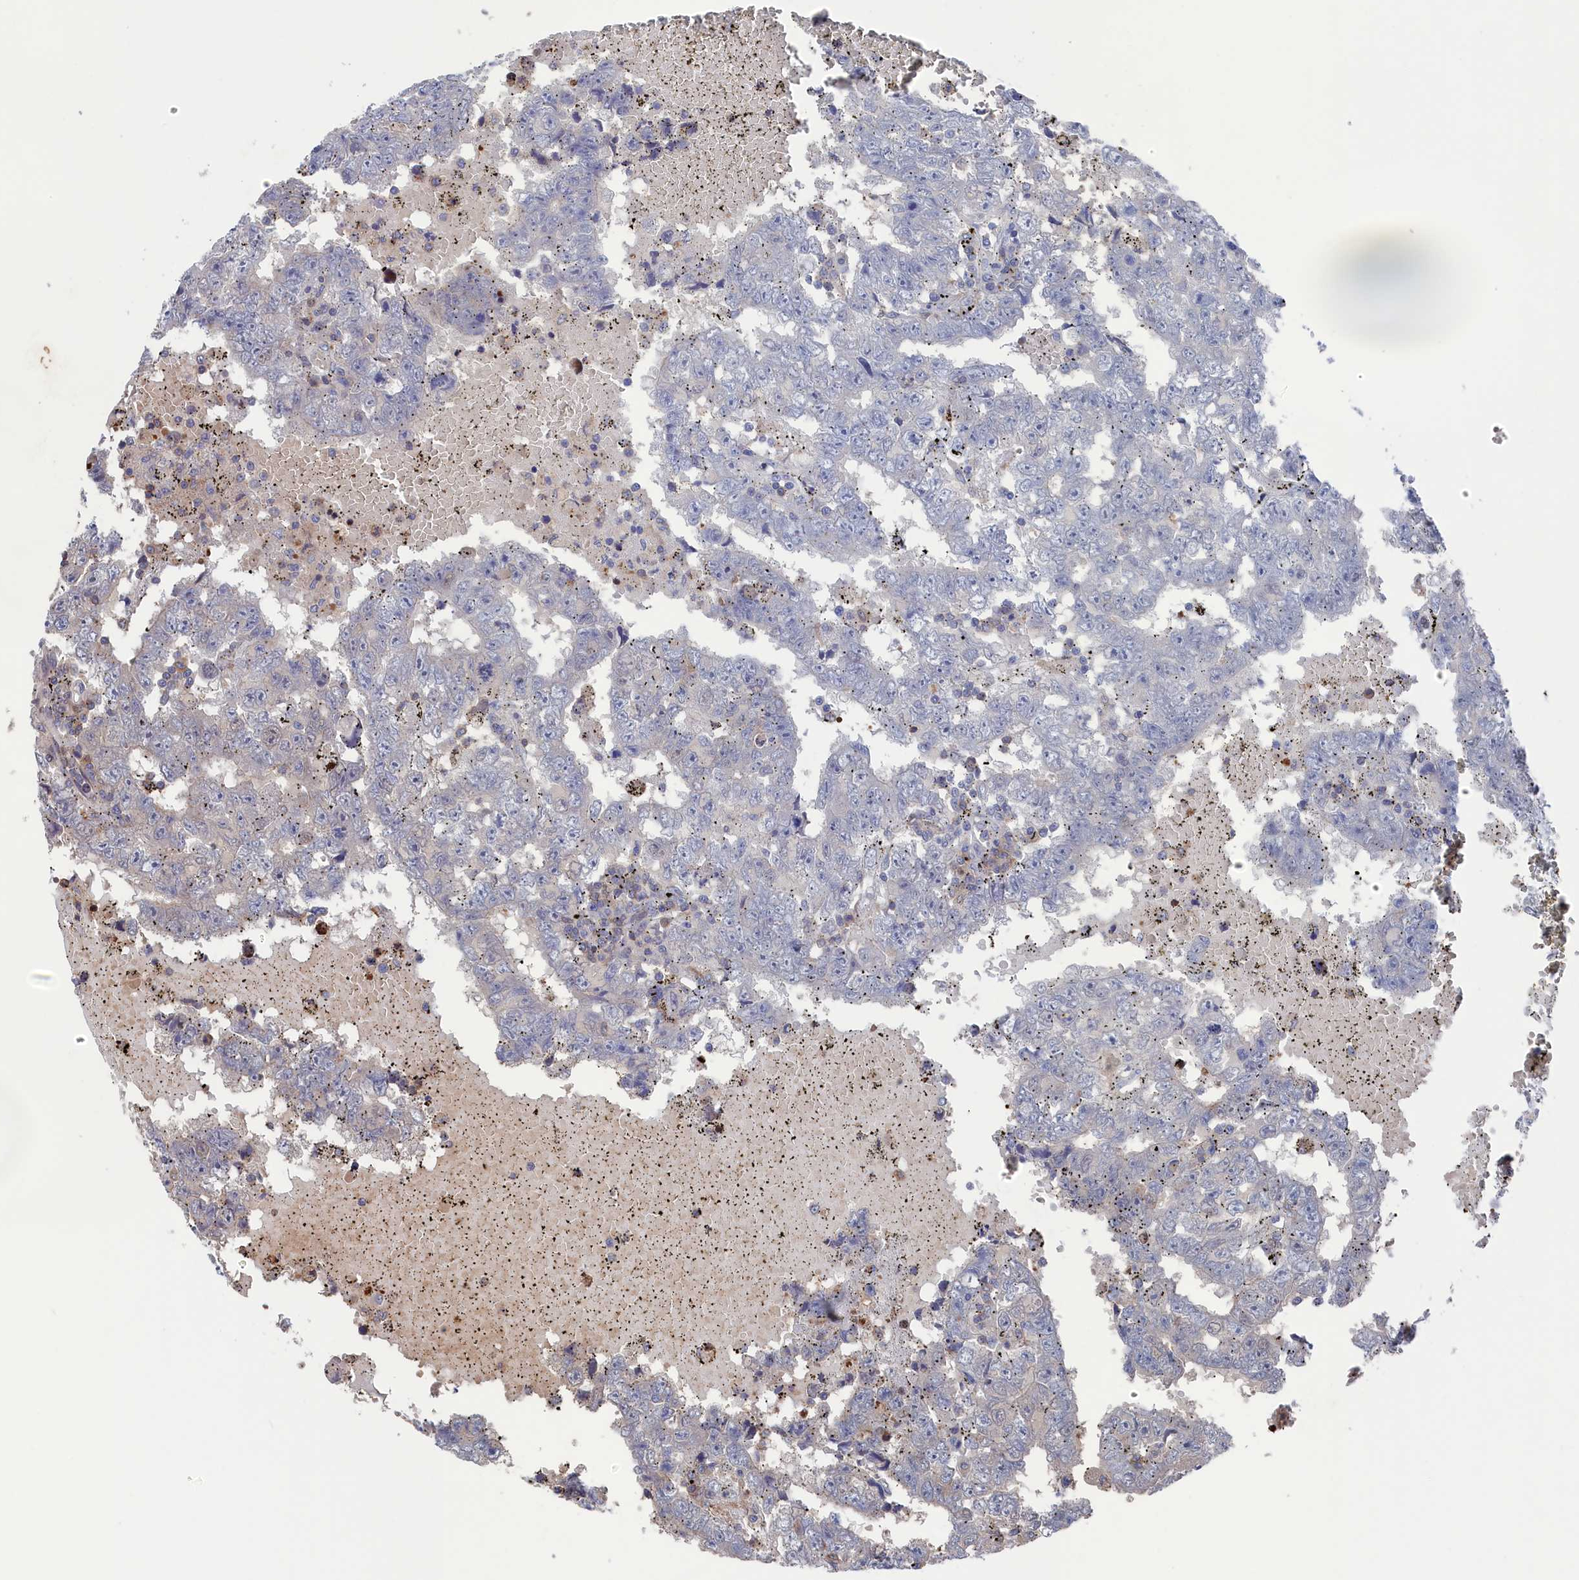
{"staining": {"intensity": "weak", "quantity": "25%-75%", "location": "cytoplasmic/membranous"}, "tissue": "testis cancer", "cell_type": "Tumor cells", "image_type": "cancer", "snomed": [{"axis": "morphology", "description": "Carcinoma, Embryonal, NOS"}, {"axis": "topography", "description": "Testis"}], "caption": "Testis cancer (embryonal carcinoma) stained with immunohistochemistry reveals weak cytoplasmic/membranous positivity in approximately 25%-75% of tumor cells.", "gene": "PLA2G15", "patient": {"sex": "male", "age": 25}}